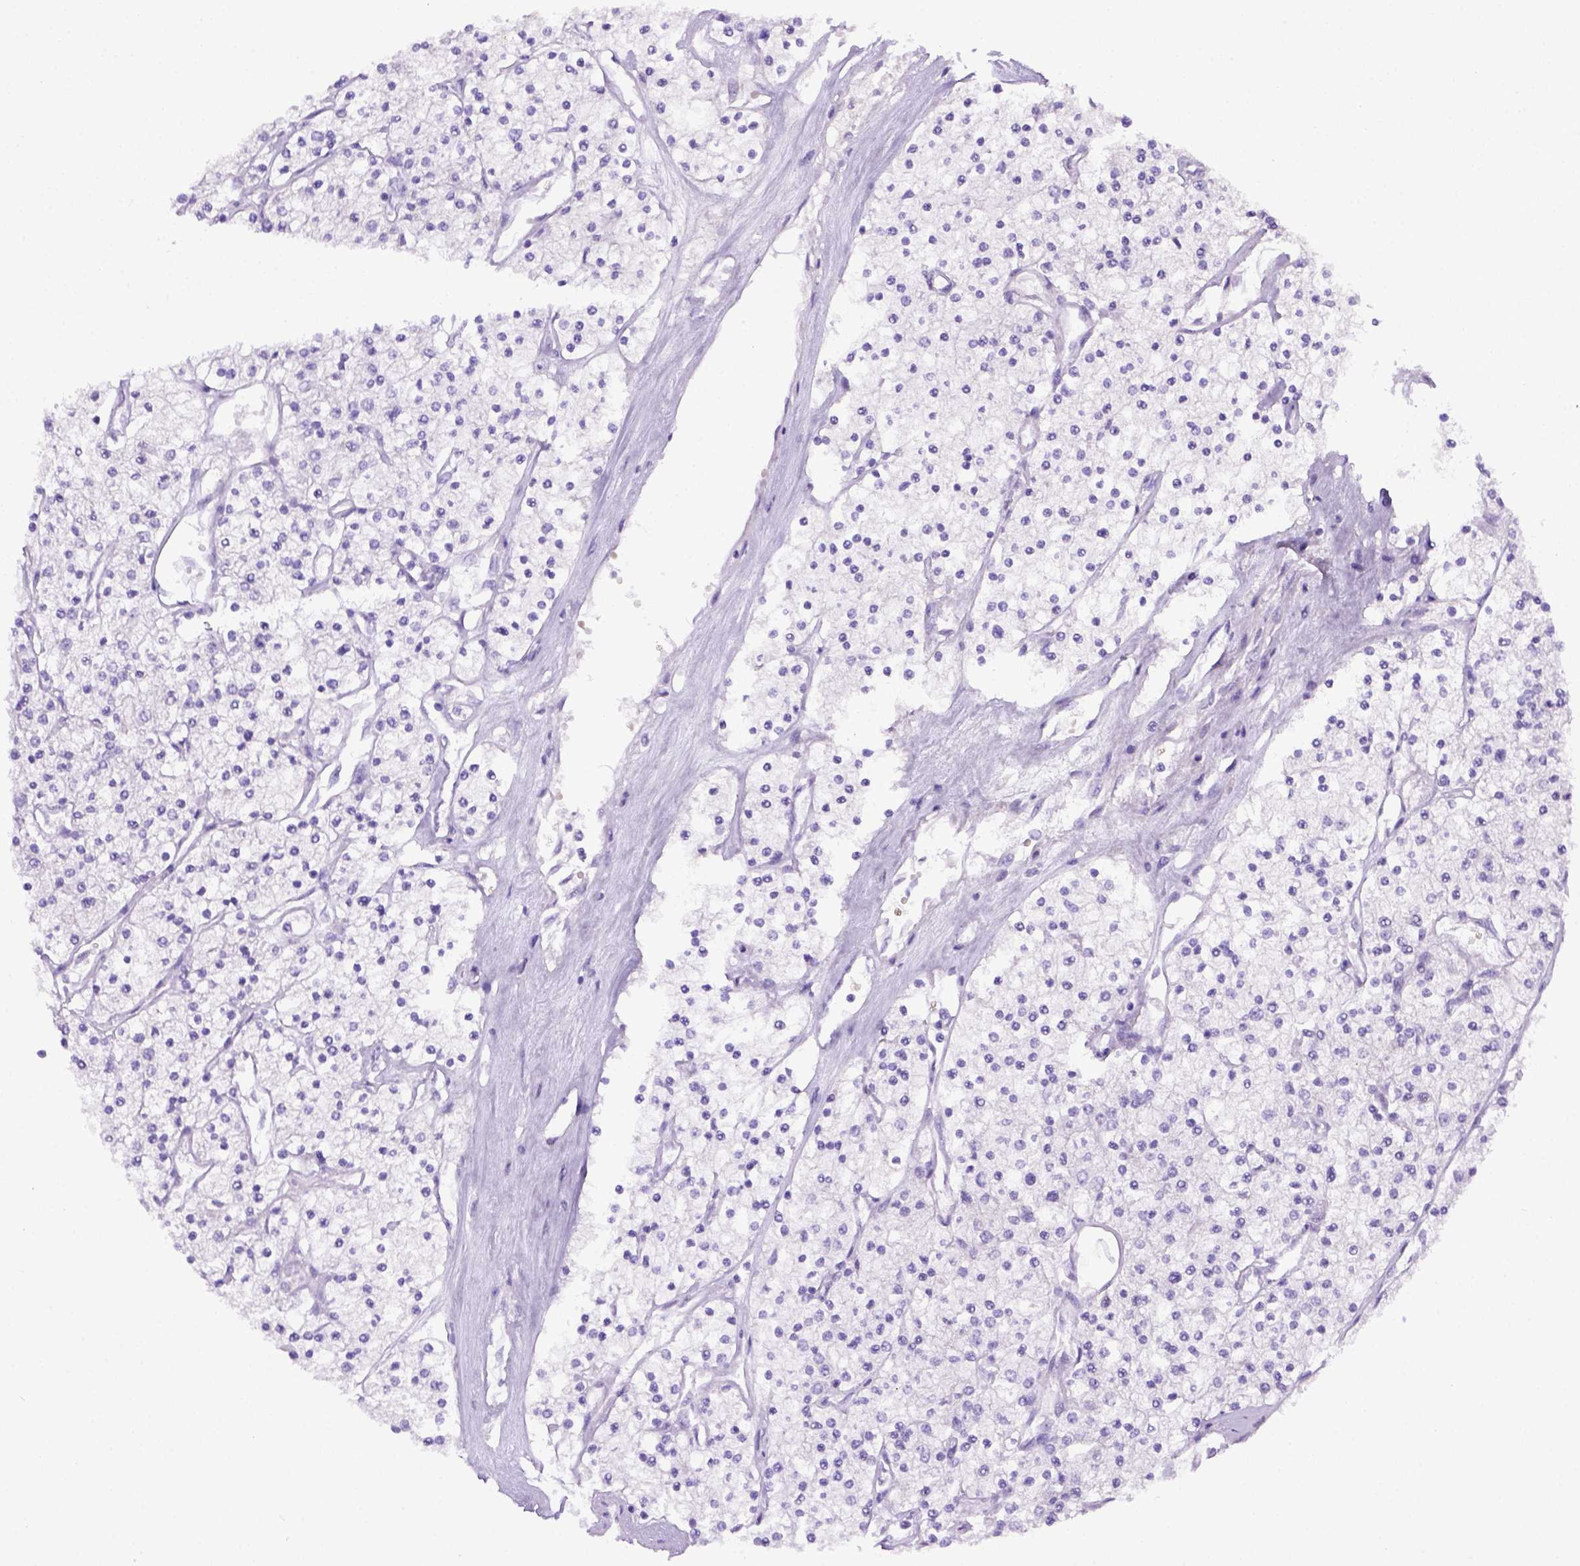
{"staining": {"intensity": "negative", "quantity": "none", "location": "none"}, "tissue": "renal cancer", "cell_type": "Tumor cells", "image_type": "cancer", "snomed": [{"axis": "morphology", "description": "Adenocarcinoma, NOS"}, {"axis": "topography", "description": "Kidney"}], "caption": "High magnification brightfield microscopy of renal adenocarcinoma stained with DAB (brown) and counterstained with hematoxylin (blue): tumor cells show no significant staining.", "gene": "ITIH4", "patient": {"sex": "male", "age": 80}}